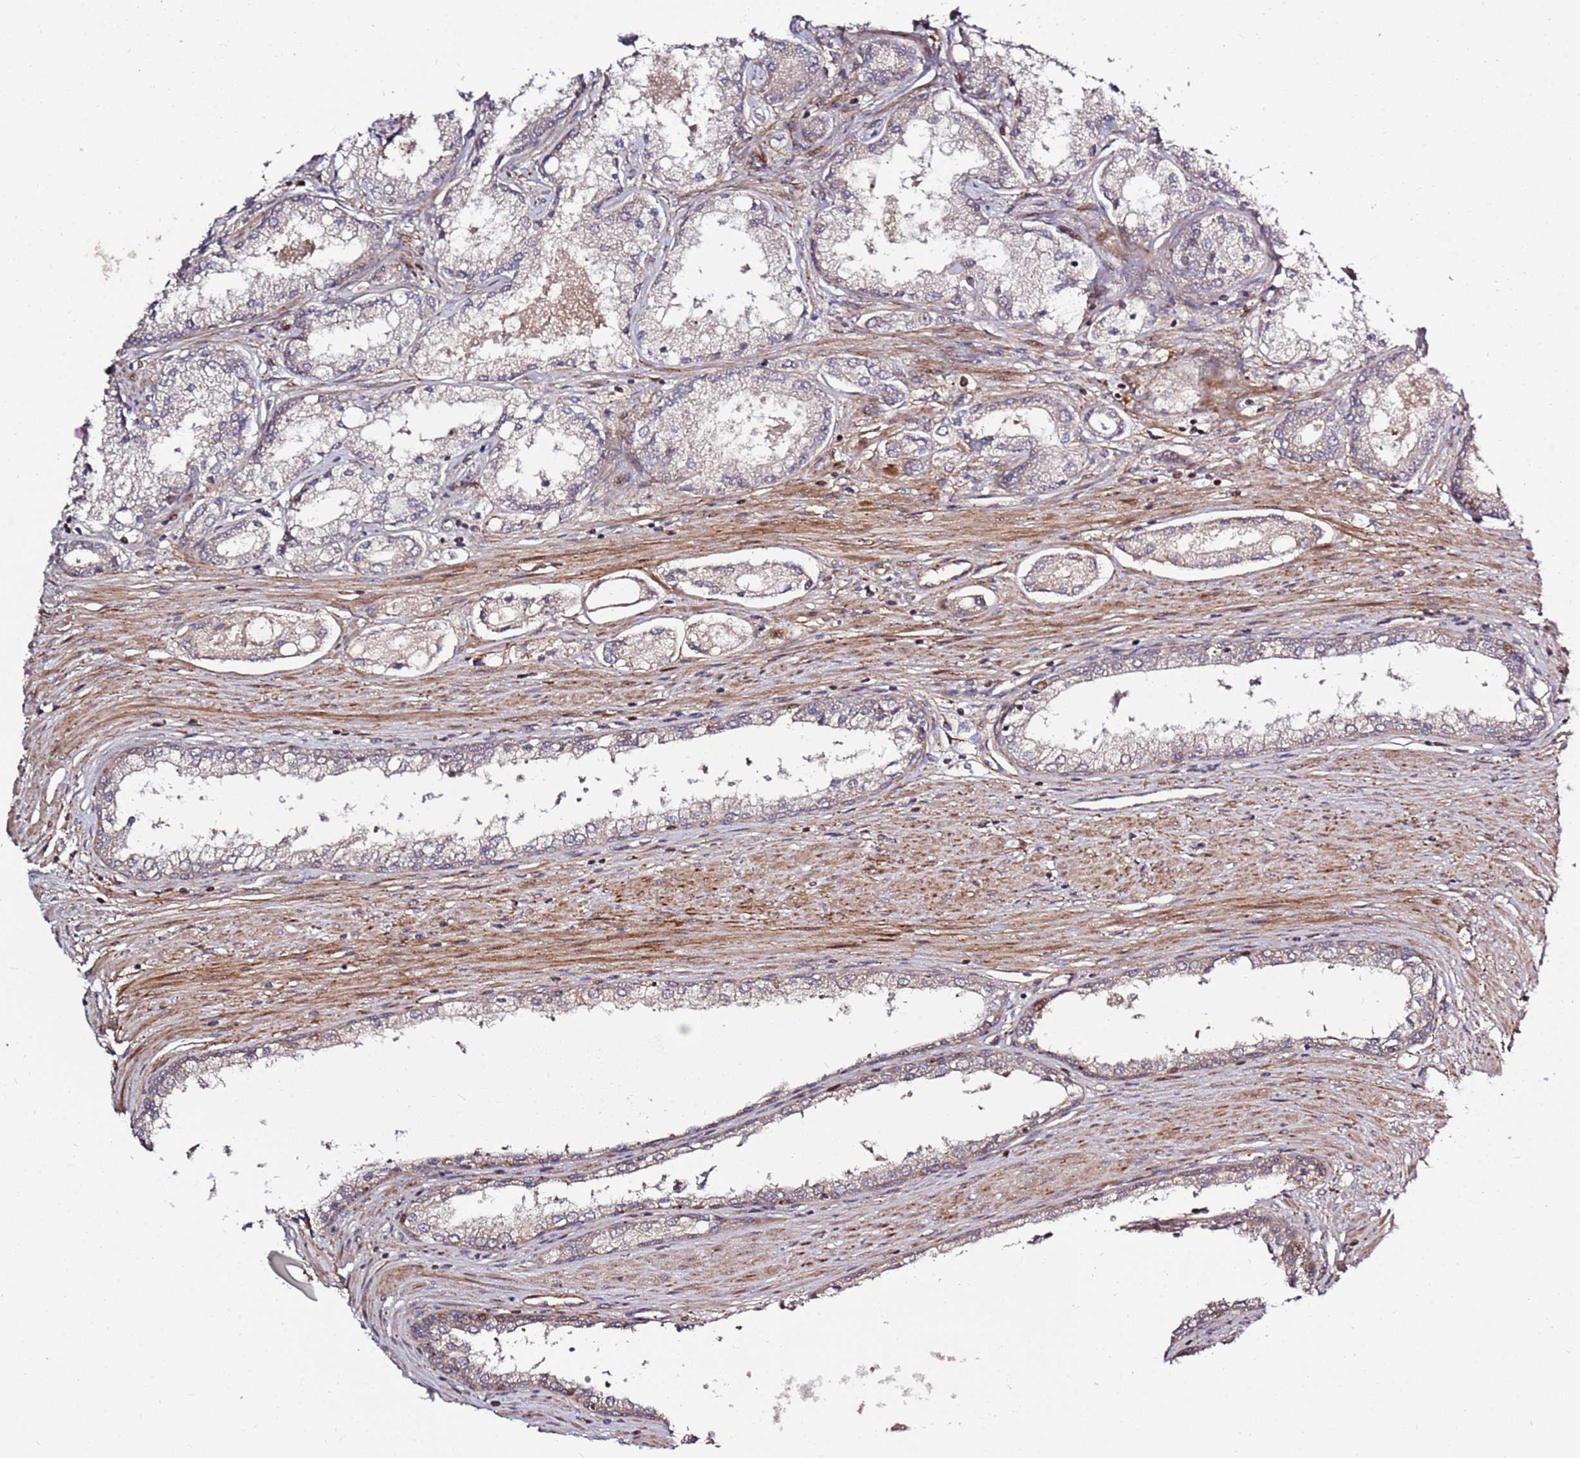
{"staining": {"intensity": "weak", "quantity": "<25%", "location": "cytoplasmic/membranous"}, "tissue": "prostate cancer", "cell_type": "Tumor cells", "image_type": "cancer", "snomed": [{"axis": "morphology", "description": "Adenocarcinoma, Low grade"}, {"axis": "topography", "description": "Prostate"}], "caption": "The image reveals no staining of tumor cells in prostate cancer (low-grade adenocarcinoma).", "gene": "RHBDL1", "patient": {"sex": "male", "age": 68}}